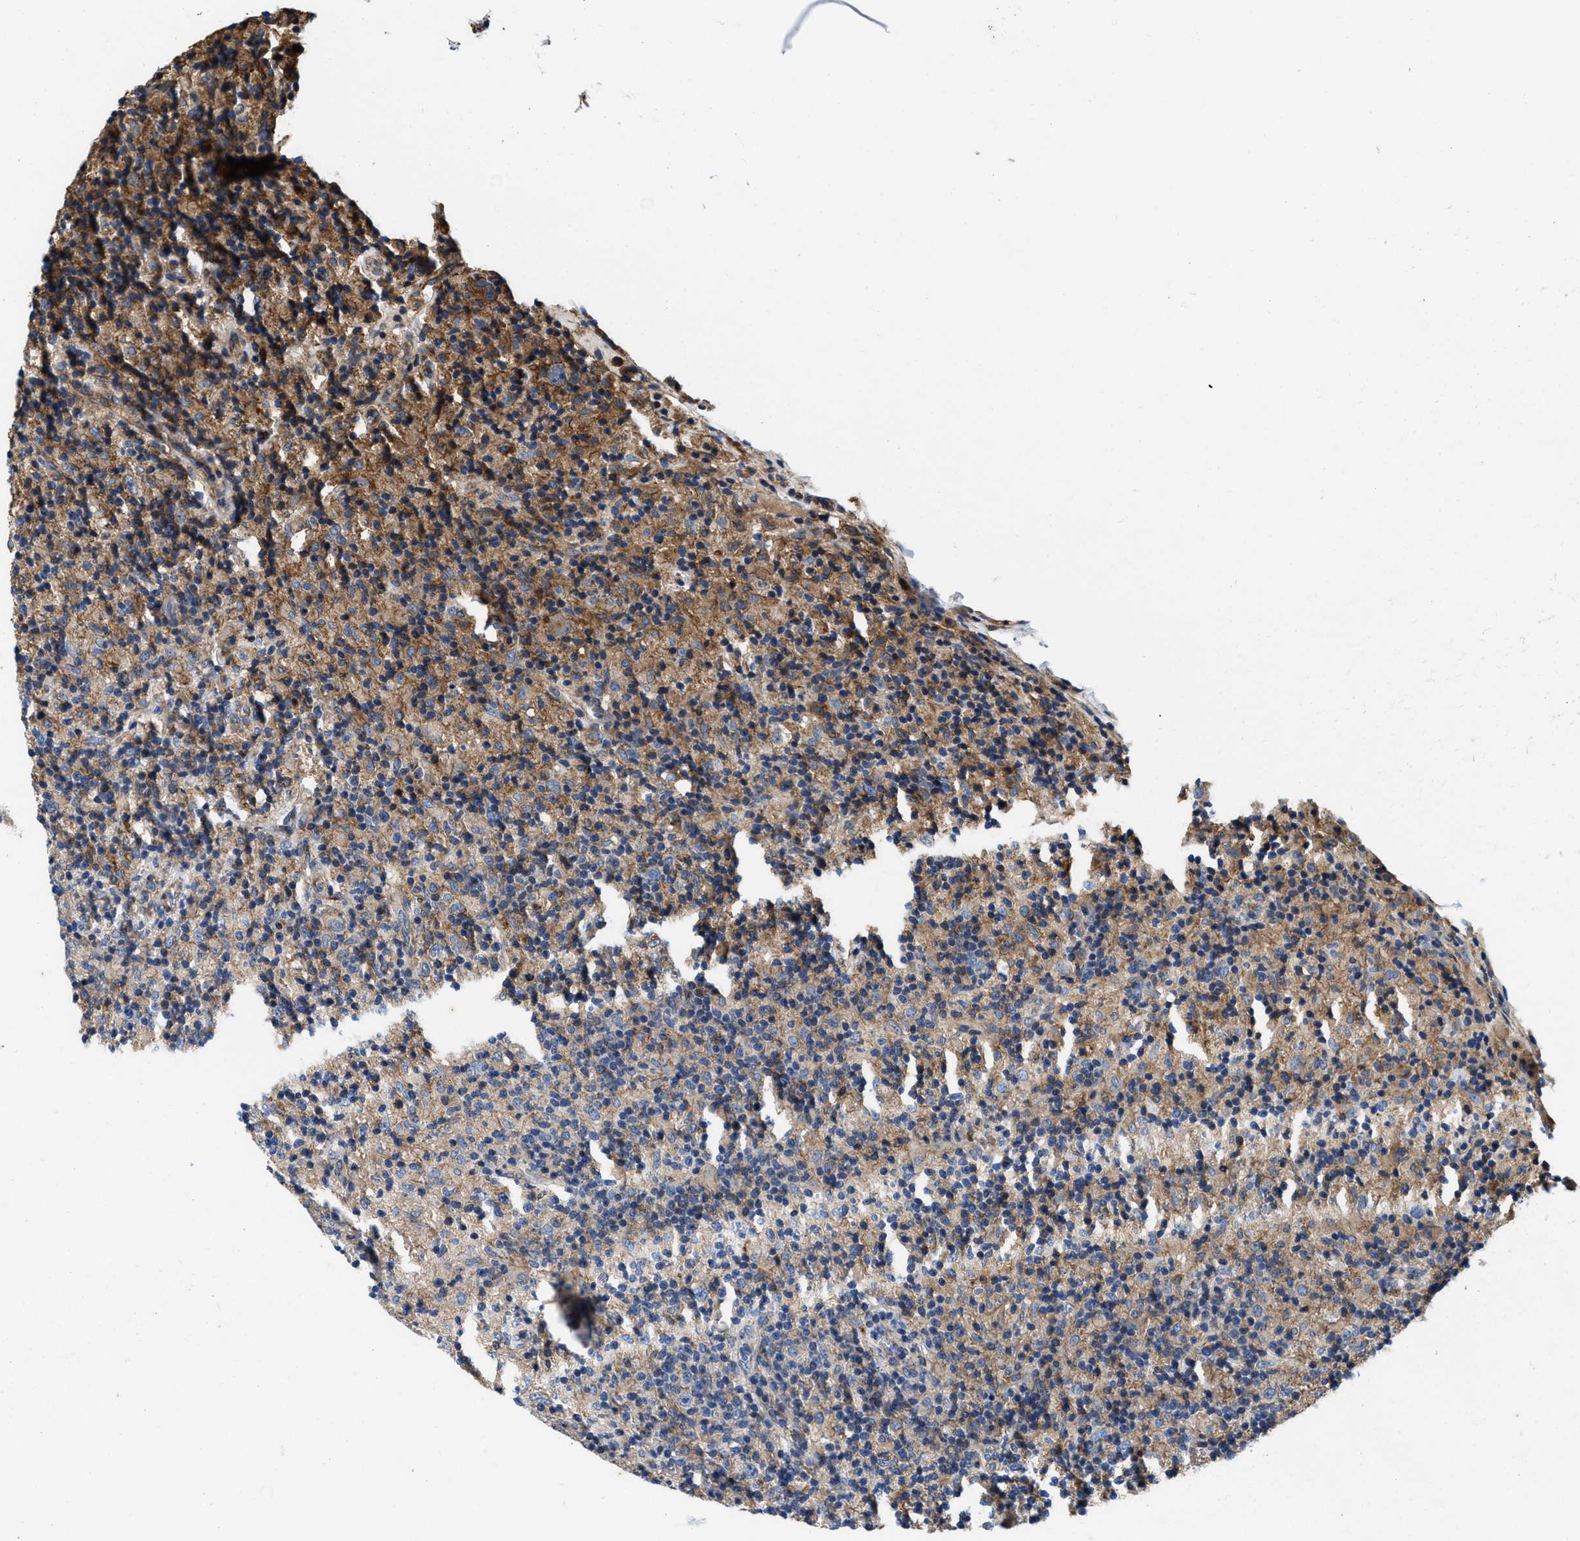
{"staining": {"intensity": "moderate", "quantity": ">75%", "location": "cytoplasmic/membranous"}, "tissue": "lymphoma", "cell_type": "Tumor cells", "image_type": "cancer", "snomed": [{"axis": "morphology", "description": "Hodgkin's disease, NOS"}, {"axis": "topography", "description": "Lymph node"}], "caption": "Immunohistochemistry (IHC) staining of Hodgkin's disease, which displays medium levels of moderate cytoplasmic/membranous positivity in about >75% of tumor cells indicating moderate cytoplasmic/membranous protein staining. The staining was performed using DAB (brown) for protein detection and nuclei were counterstained in hematoxylin (blue).", "gene": "PPP1R9B", "patient": {"sex": "male", "age": 70}}